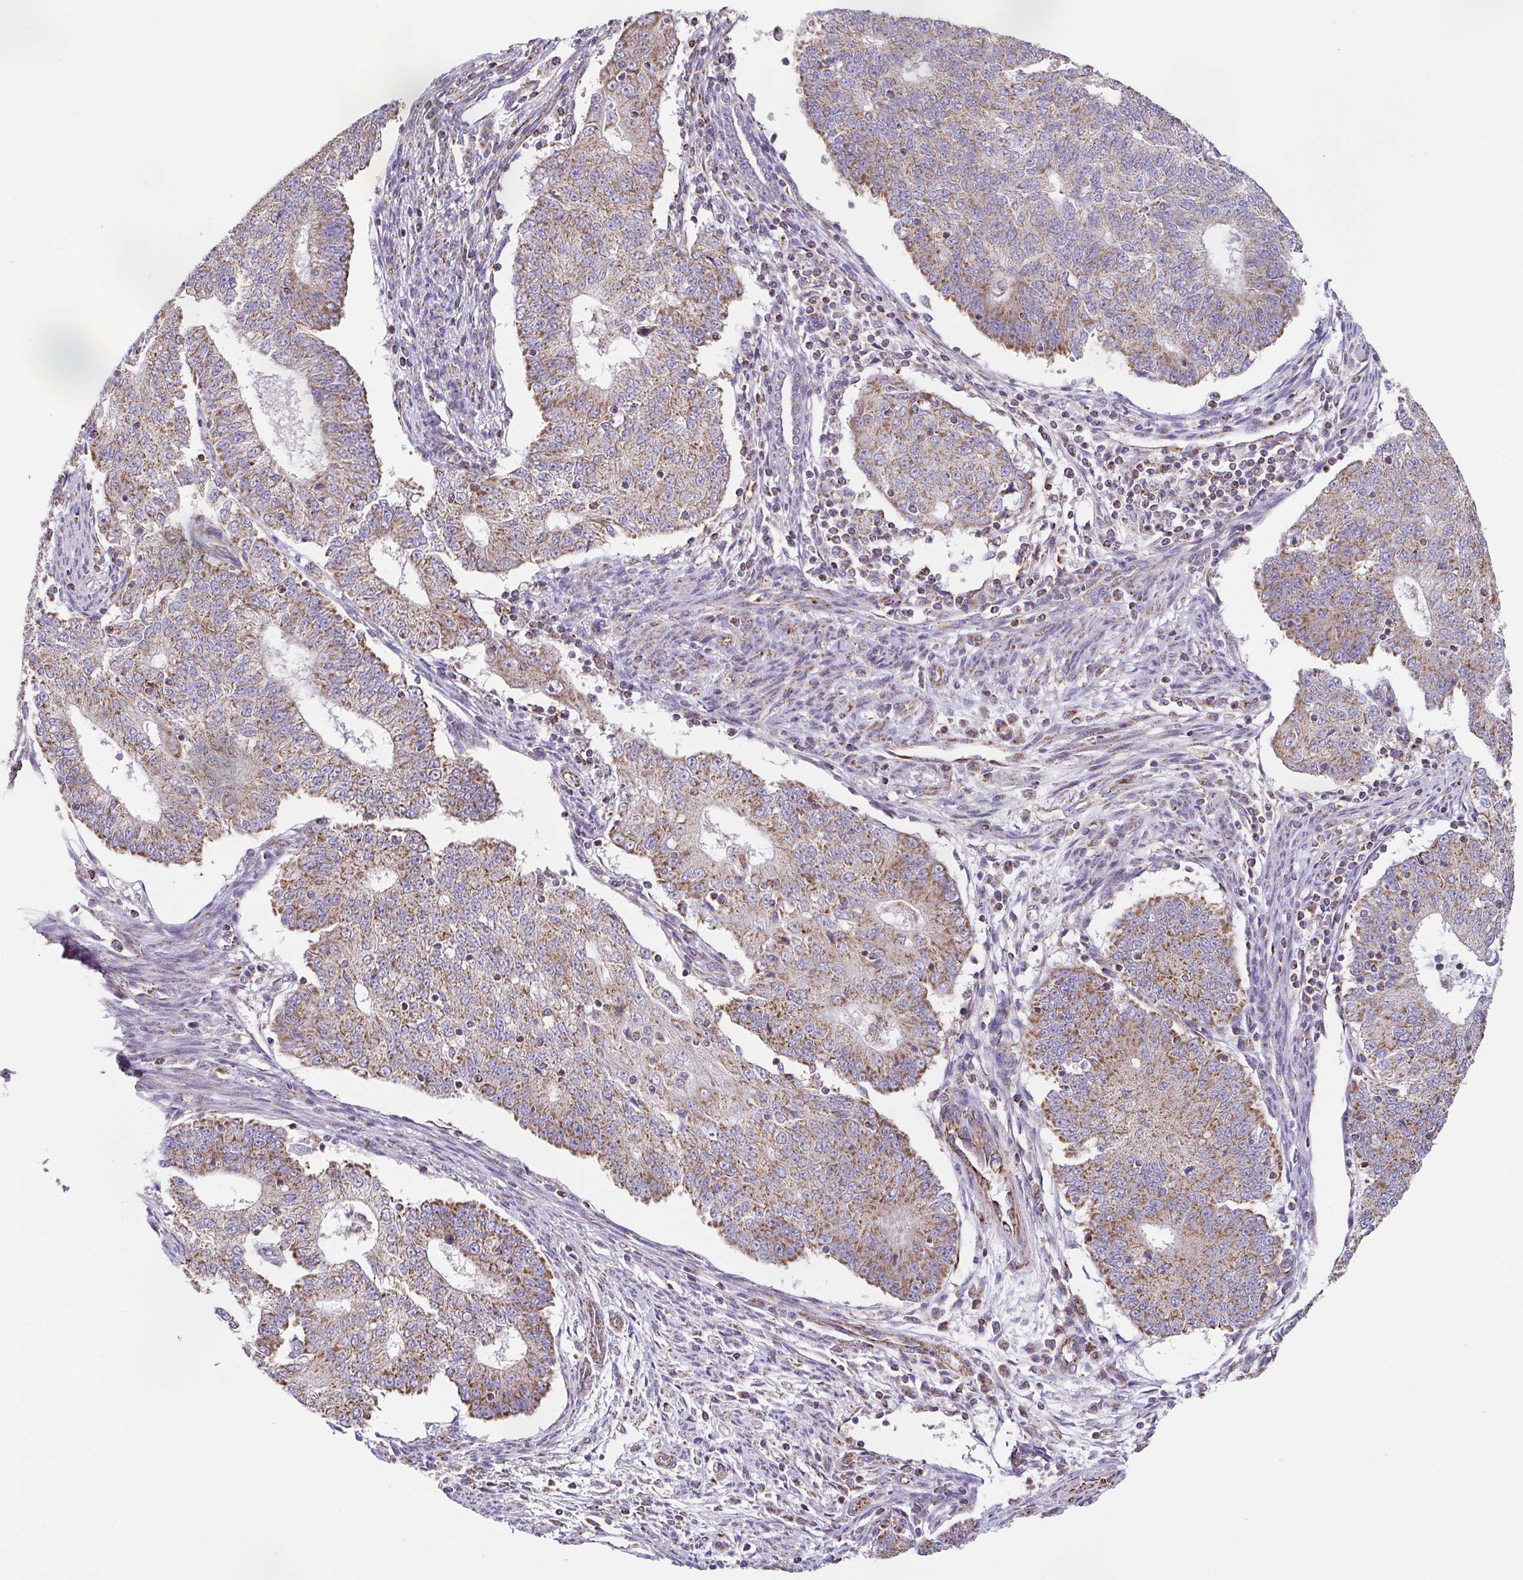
{"staining": {"intensity": "moderate", "quantity": ">75%", "location": "cytoplasmic/membranous"}, "tissue": "endometrial cancer", "cell_type": "Tumor cells", "image_type": "cancer", "snomed": [{"axis": "morphology", "description": "Adenocarcinoma, NOS"}, {"axis": "topography", "description": "Endometrium"}], "caption": "A brown stain shows moderate cytoplasmic/membranous expression of a protein in human endometrial cancer tumor cells.", "gene": "GINM1", "patient": {"sex": "female", "age": 56}}